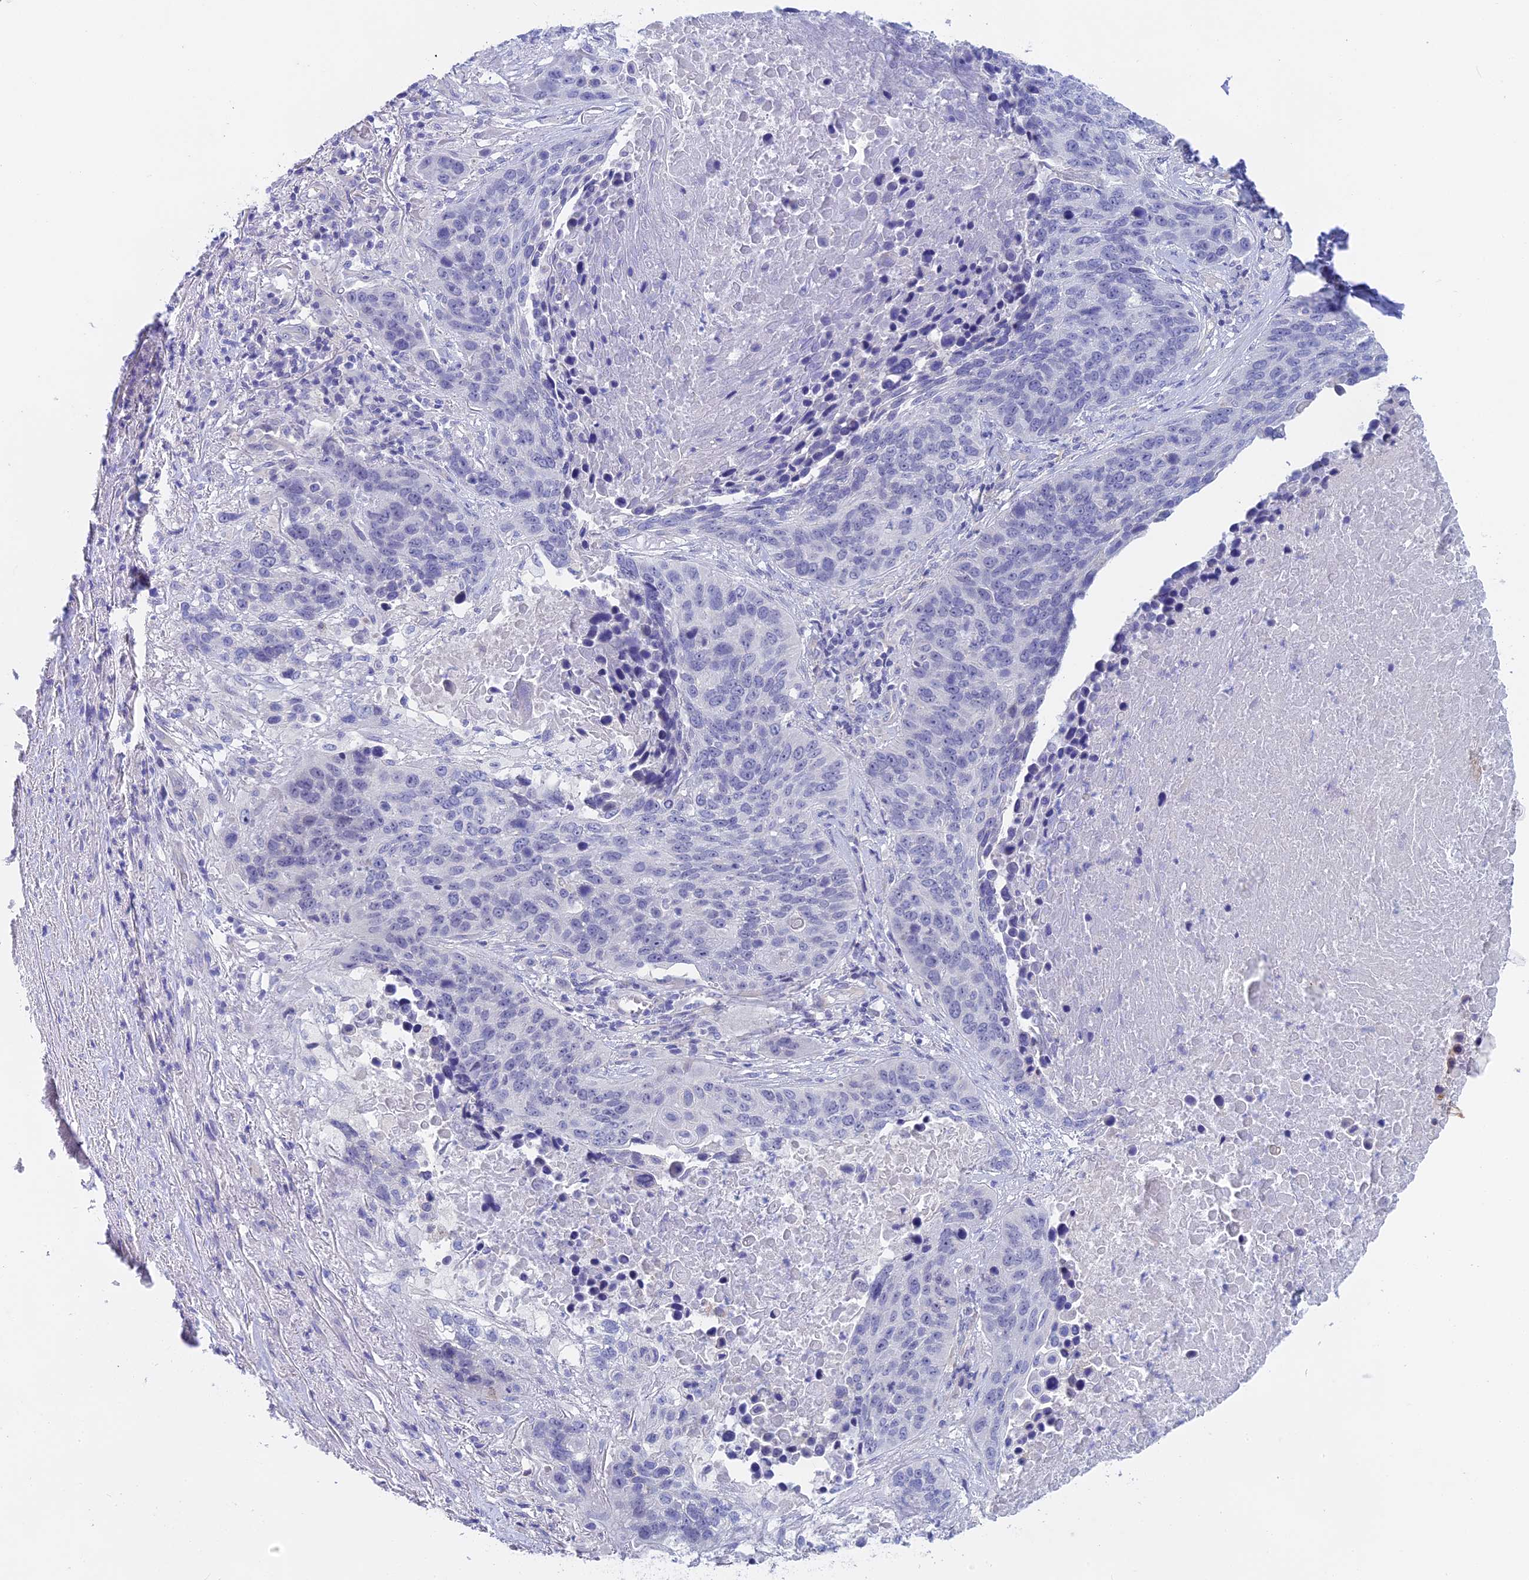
{"staining": {"intensity": "negative", "quantity": "none", "location": "none"}, "tissue": "lung cancer", "cell_type": "Tumor cells", "image_type": "cancer", "snomed": [{"axis": "morphology", "description": "Normal tissue, NOS"}, {"axis": "morphology", "description": "Squamous cell carcinoma, NOS"}, {"axis": "topography", "description": "Lymph node"}, {"axis": "topography", "description": "Lung"}], "caption": "The micrograph shows no staining of tumor cells in lung squamous cell carcinoma.", "gene": "GLB1L", "patient": {"sex": "male", "age": 66}}